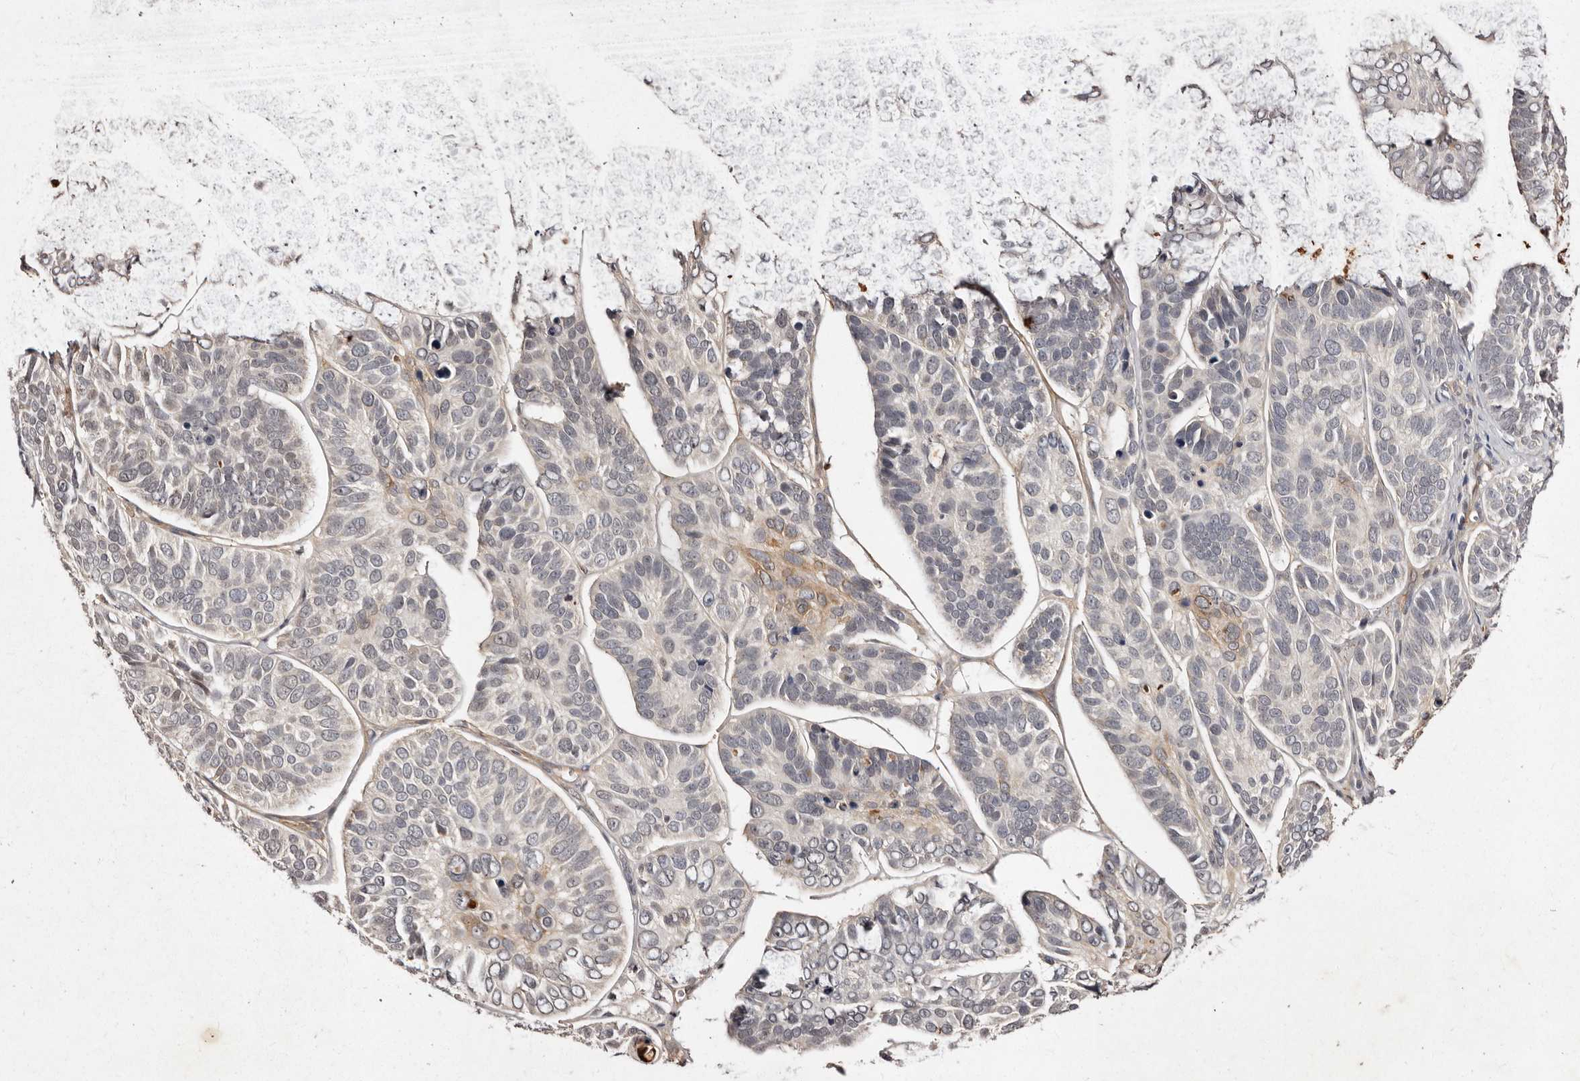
{"staining": {"intensity": "negative", "quantity": "none", "location": "none"}, "tissue": "skin cancer", "cell_type": "Tumor cells", "image_type": "cancer", "snomed": [{"axis": "morphology", "description": "Basal cell carcinoma"}, {"axis": "topography", "description": "Skin"}], "caption": "Immunohistochemistry (IHC) photomicrograph of human skin basal cell carcinoma stained for a protein (brown), which demonstrates no positivity in tumor cells.", "gene": "LCORL", "patient": {"sex": "male", "age": 62}}